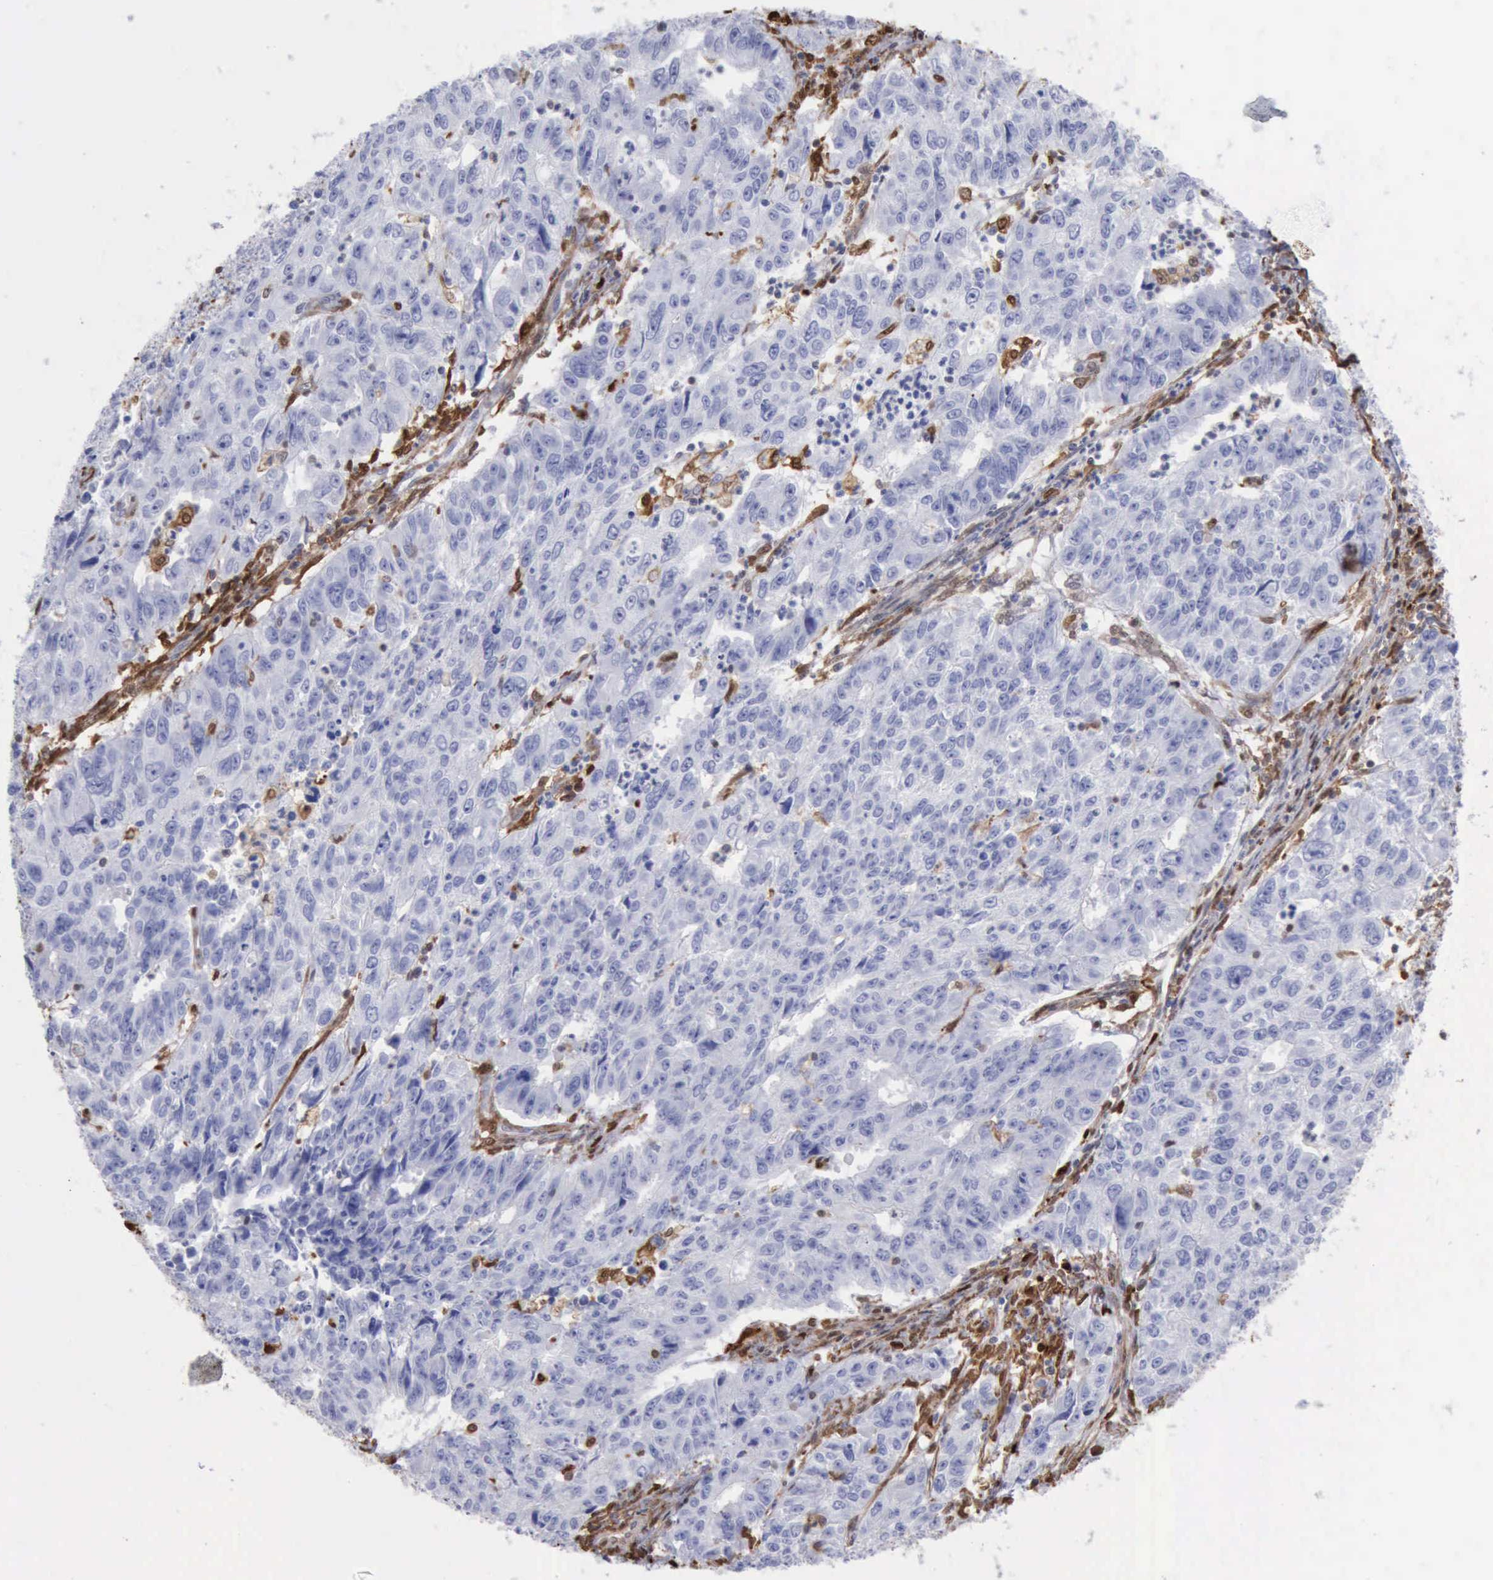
{"staining": {"intensity": "moderate", "quantity": "25%-75%", "location": "cytoplasmic/membranous"}, "tissue": "endometrial cancer", "cell_type": "Tumor cells", "image_type": "cancer", "snomed": [{"axis": "morphology", "description": "Adenocarcinoma, NOS"}, {"axis": "topography", "description": "Endometrium"}], "caption": "Immunohistochemical staining of endometrial cancer exhibits medium levels of moderate cytoplasmic/membranous expression in about 25%-75% of tumor cells.", "gene": "STAT1", "patient": {"sex": "female", "age": 42}}